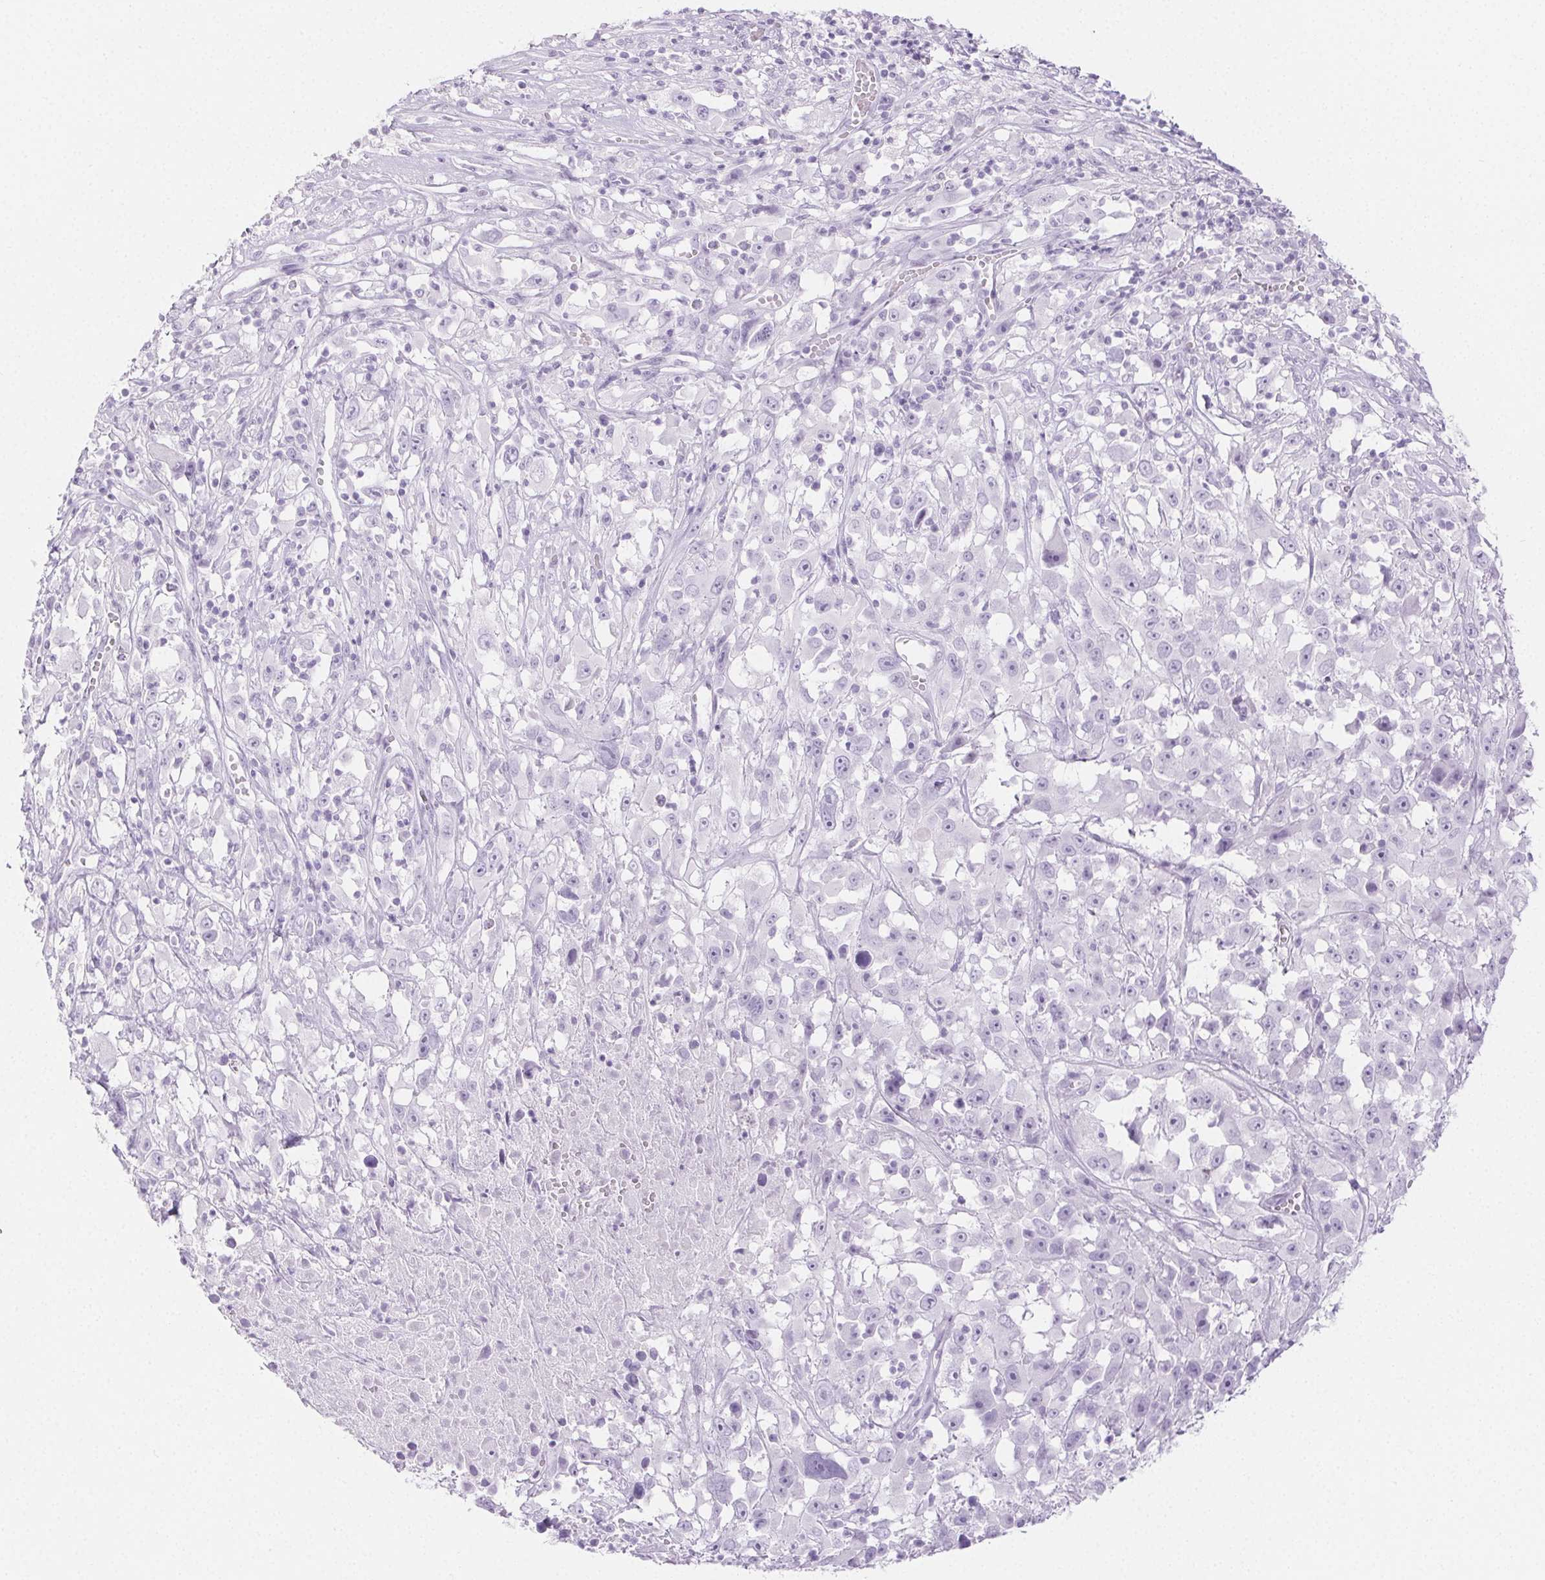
{"staining": {"intensity": "negative", "quantity": "none", "location": "none"}, "tissue": "melanoma", "cell_type": "Tumor cells", "image_type": "cancer", "snomed": [{"axis": "morphology", "description": "Malignant melanoma, Metastatic site"}, {"axis": "topography", "description": "Soft tissue"}], "caption": "Tumor cells are negative for protein expression in human melanoma.", "gene": "SPRR3", "patient": {"sex": "male", "age": 50}}